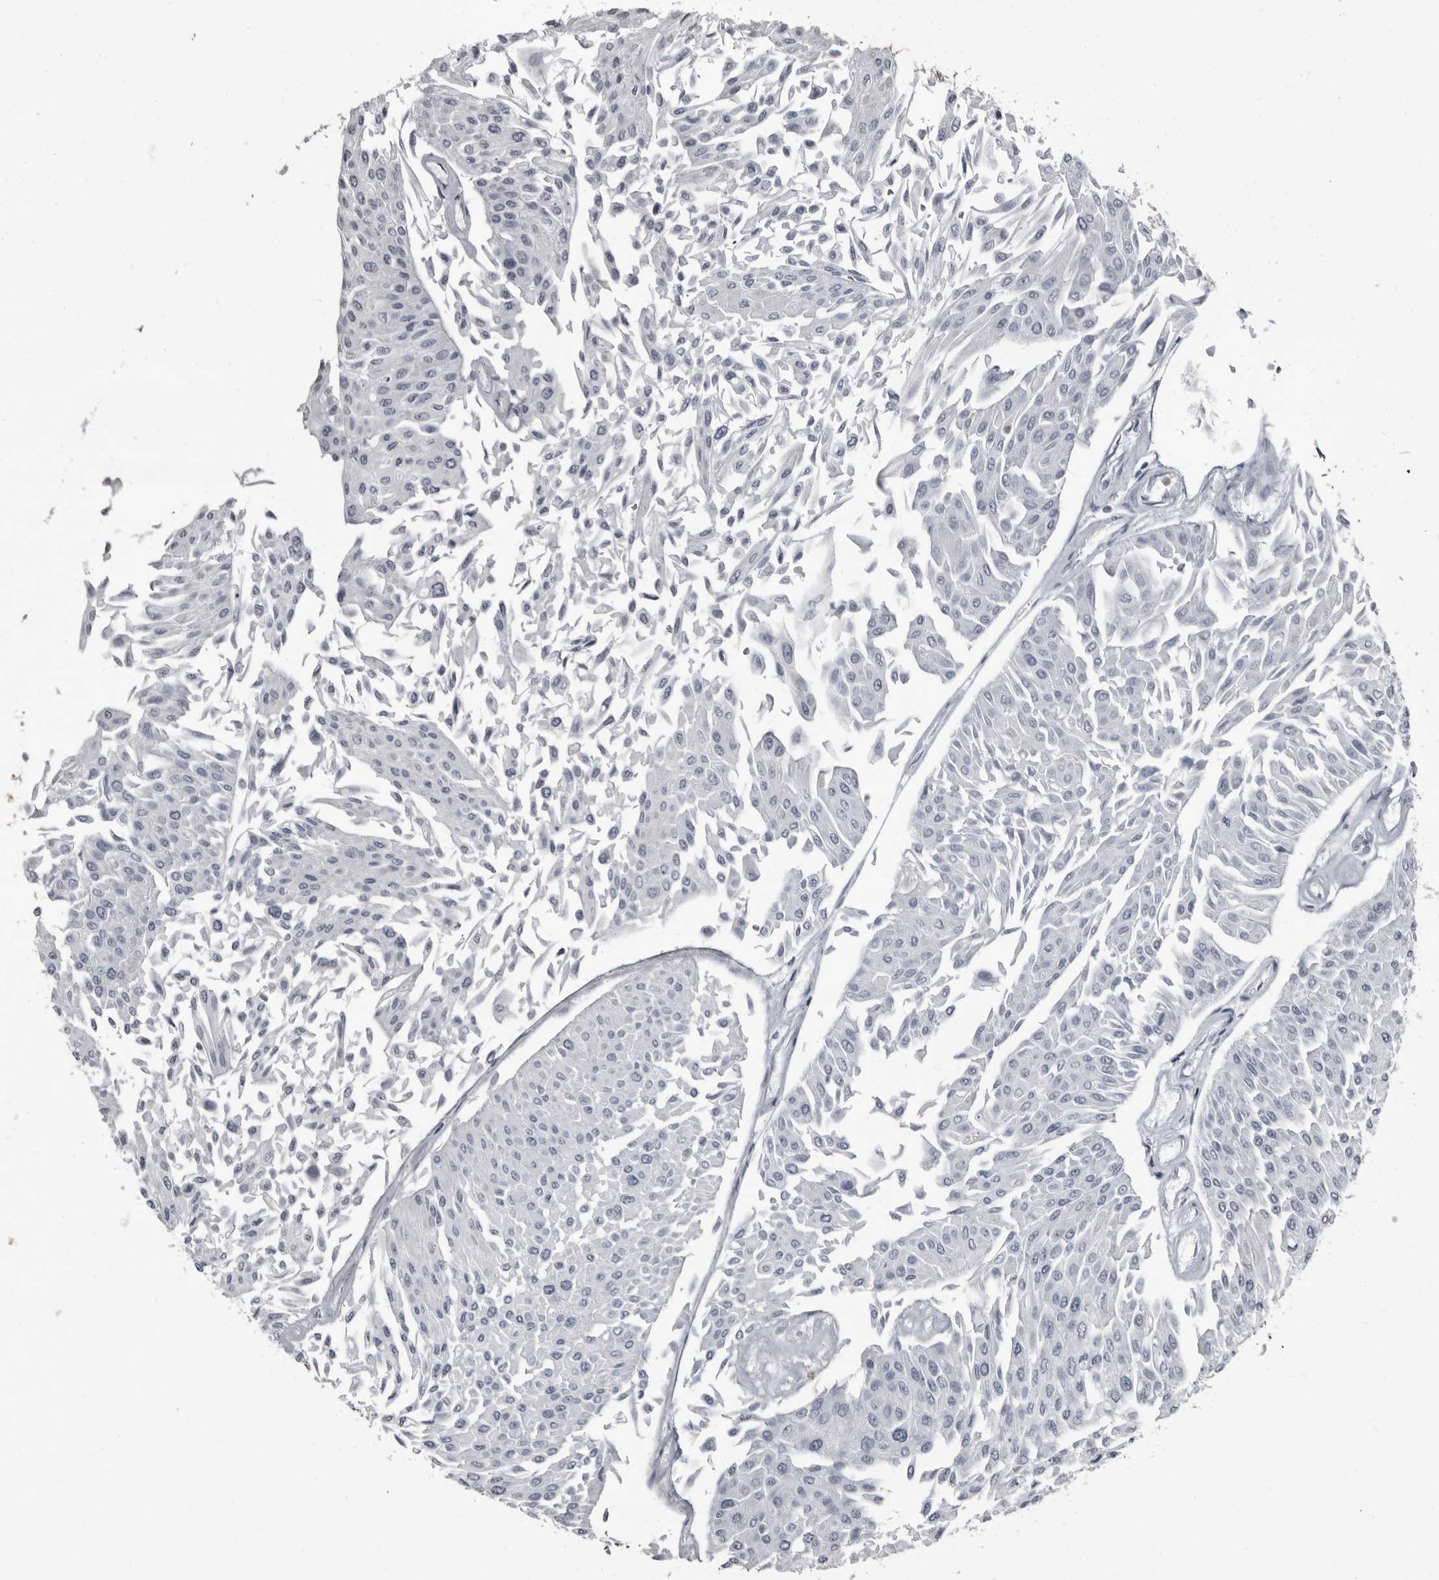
{"staining": {"intensity": "negative", "quantity": "none", "location": "none"}, "tissue": "urothelial cancer", "cell_type": "Tumor cells", "image_type": "cancer", "snomed": [{"axis": "morphology", "description": "Urothelial carcinoma, Low grade"}, {"axis": "topography", "description": "Urinary bladder"}], "caption": "High power microscopy photomicrograph of an IHC image of low-grade urothelial carcinoma, revealing no significant expression in tumor cells. (DAB IHC with hematoxylin counter stain).", "gene": "TPD52L1", "patient": {"sex": "male", "age": 67}}